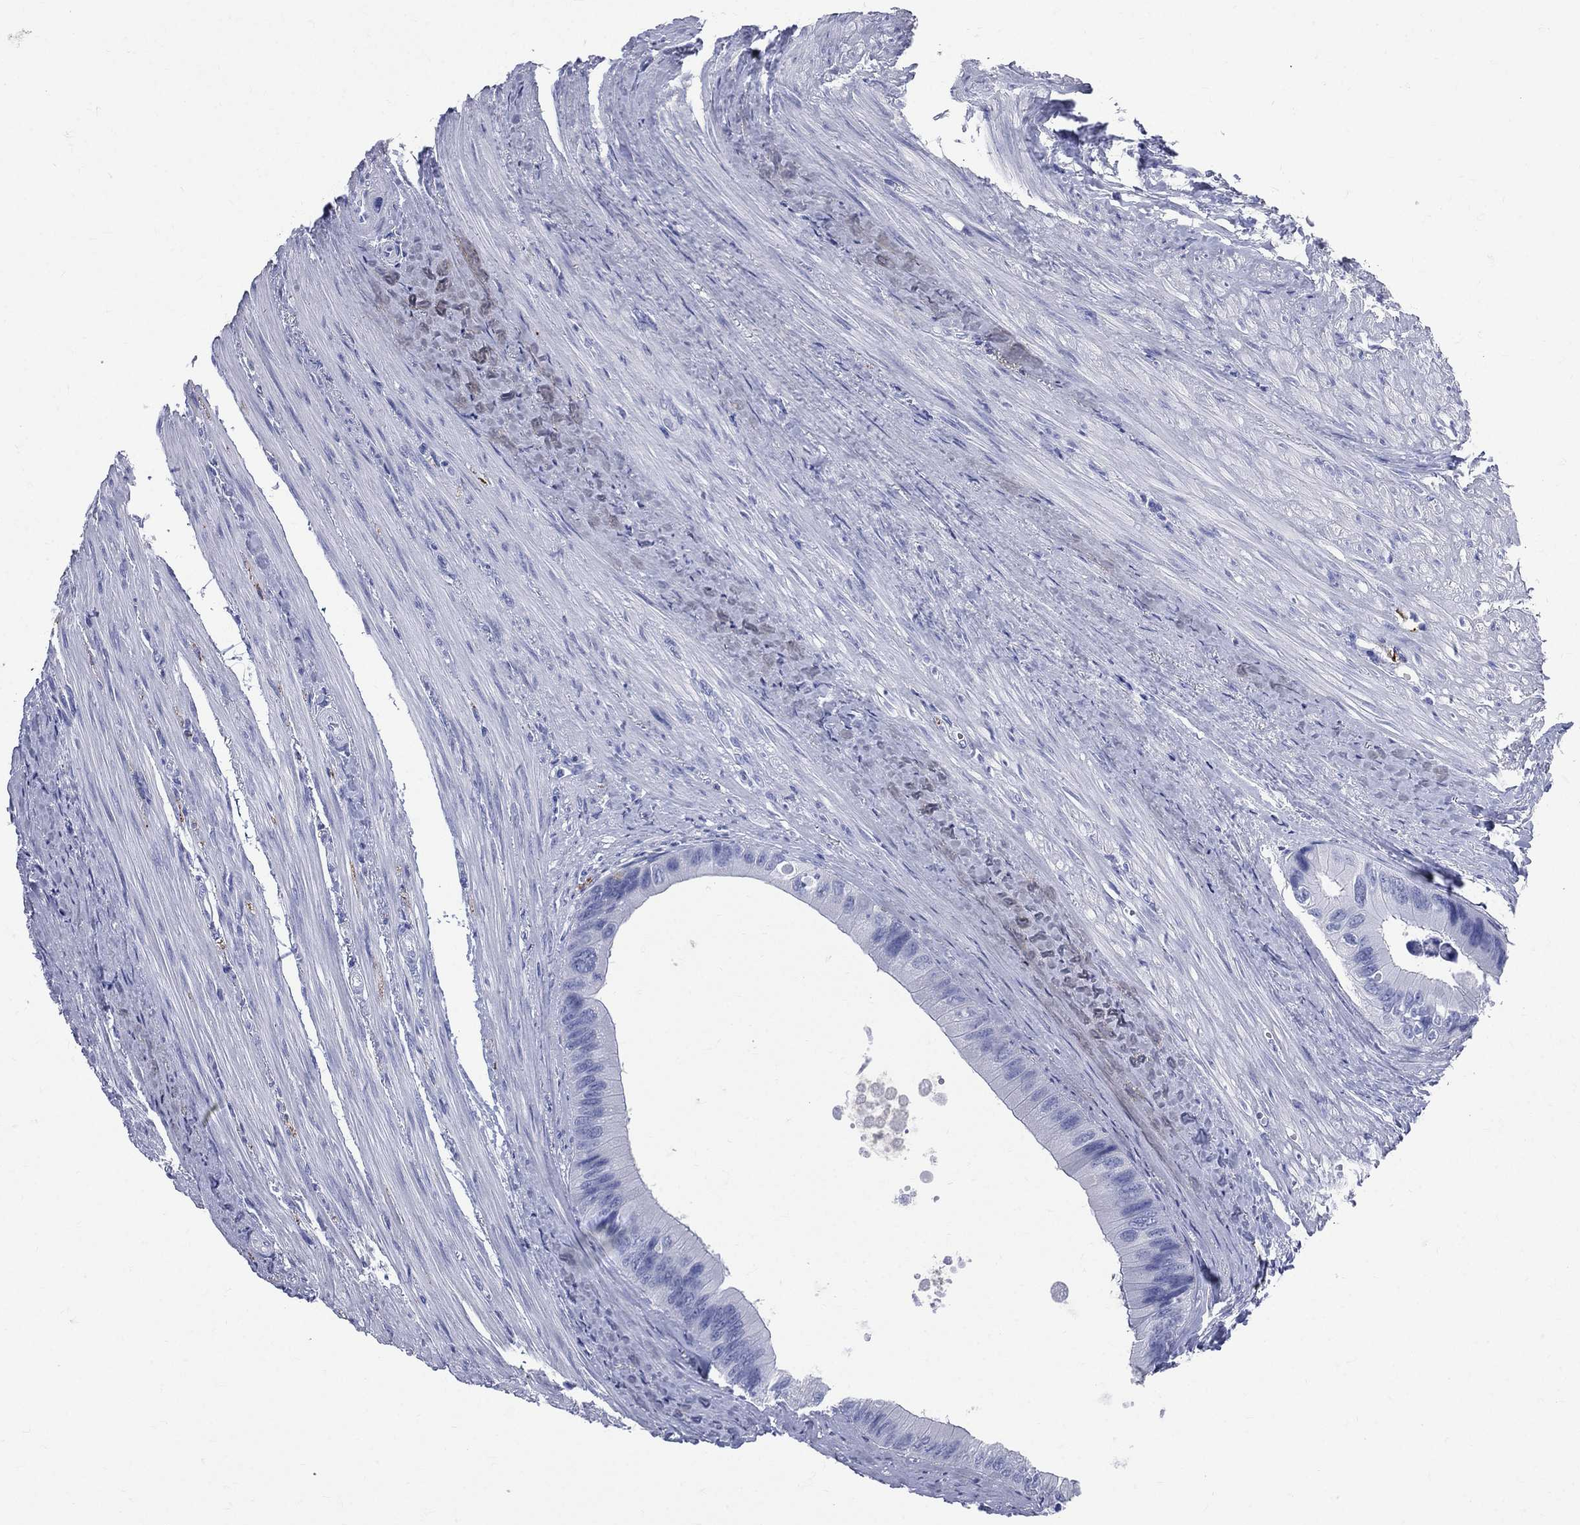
{"staining": {"intensity": "negative", "quantity": "none", "location": "none"}, "tissue": "colorectal cancer", "cell_type": "Tumor cells", "image_type": "cancer", "snomed": [{"axis": "morphology", "description": "Normal tissue, NOS"}, {"axis": "morphology", "description": "Adenocarcinoma, NOS"}, {"axis": "topography", "description": "Colon"}], "caption": "This is an immunohistochemistry photomicrograph of human adenocarcinoma (colorectal). There is no staining in tumor cells.", "gene": "SYP", "patient": {"sex": "male", "age": 65}}